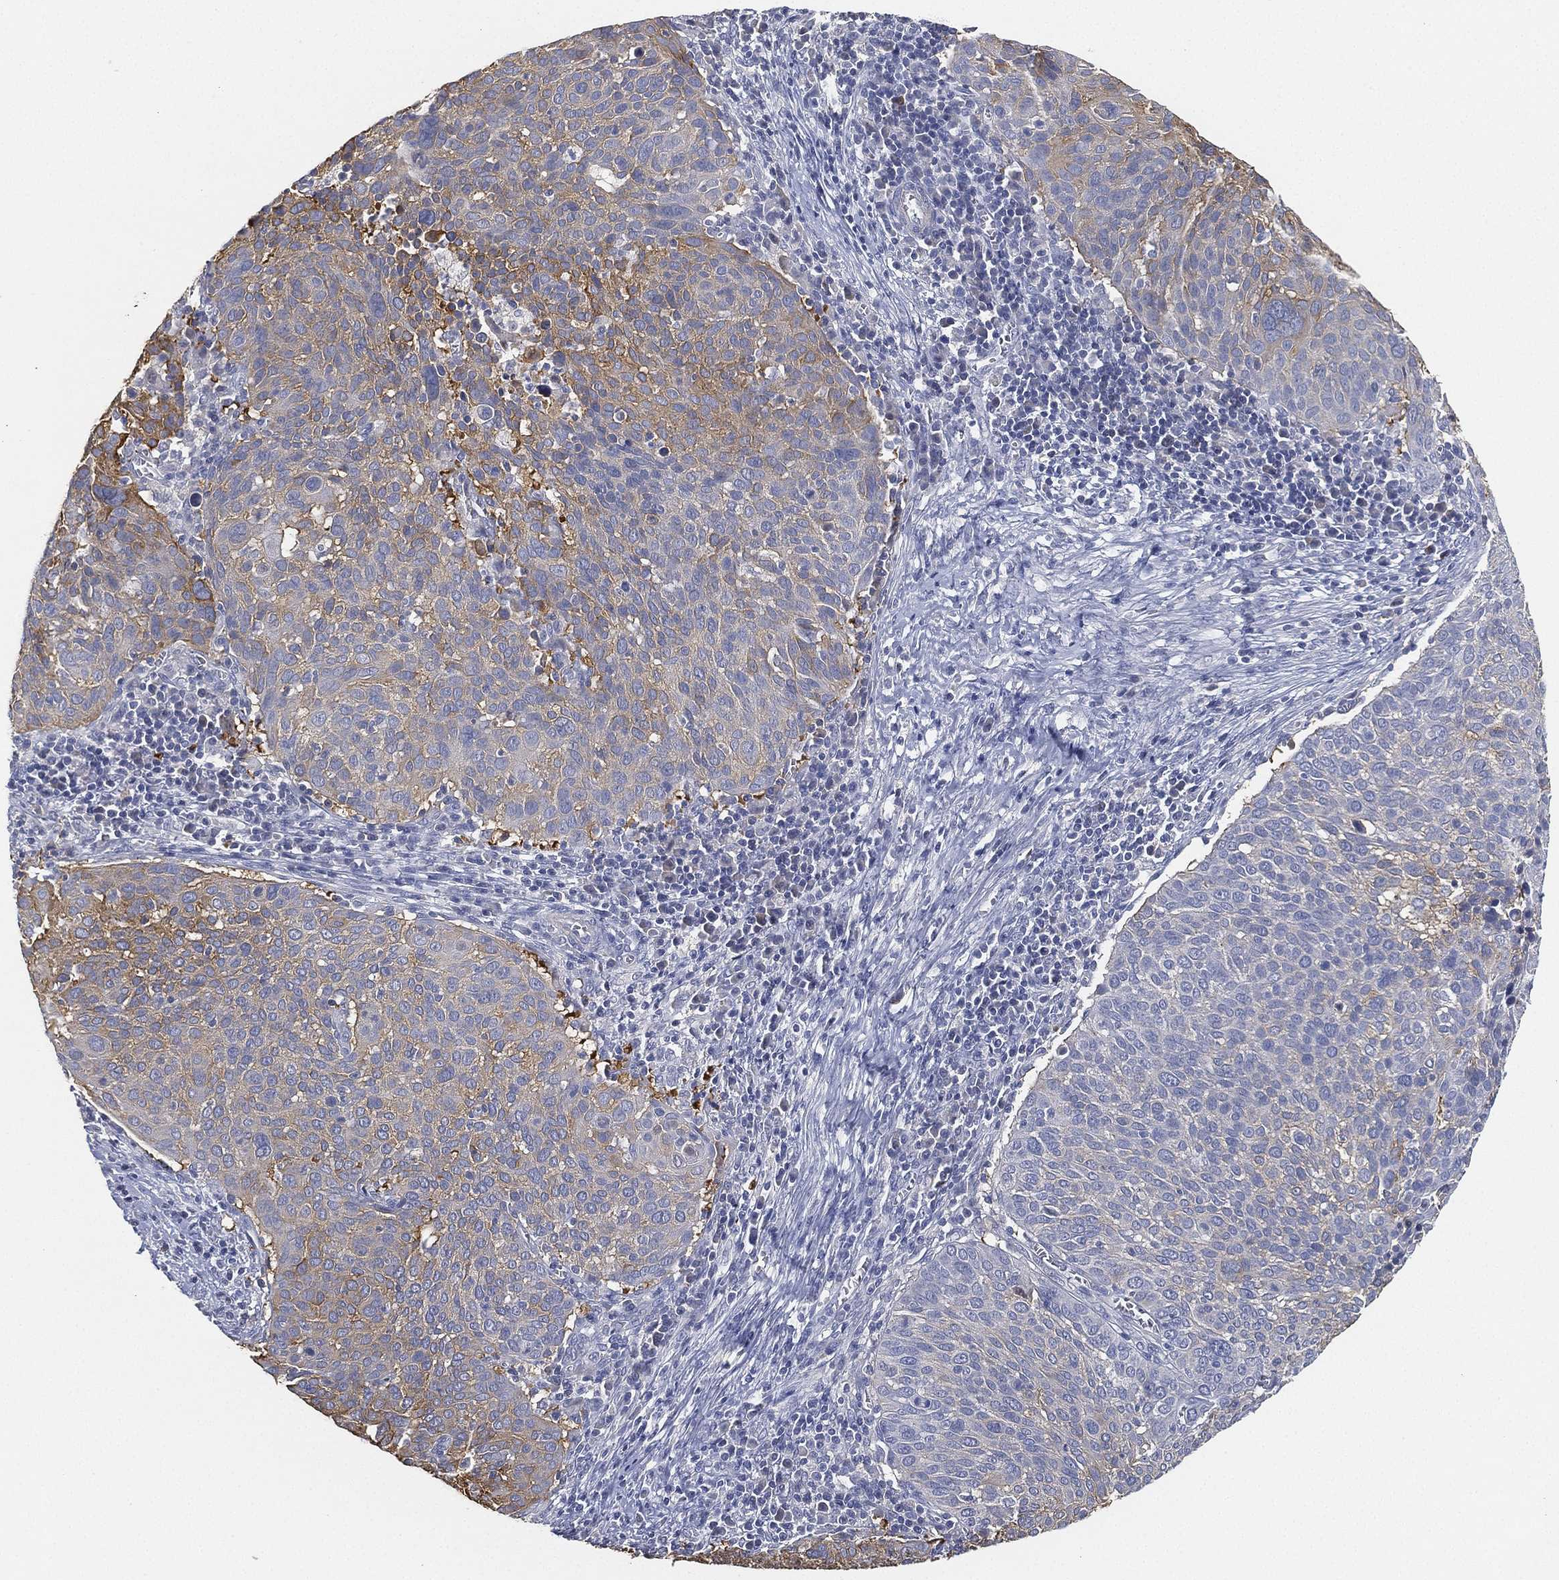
{"staining": {"intensity": "moderate", "quantity": "<25%", "location": "cytoplasmic/membranous"}, "tissue": "cervical cancer", "cell_type": "Tumor cells", "image_type": "cancer", "snomed": [{"axis": "morphology", "description": "Squamous cell carcinoma, NOS"}, {"axis": "topography", "description": "Cervix"}], "caption": "Cervical cancer stained with a brown dye demonstrates moderate cytoplasmic/membranous positive expression in approximately <25% of tumor cells.", "gene": "GPR61", "patient": {"sex": "female", "age": 39}}